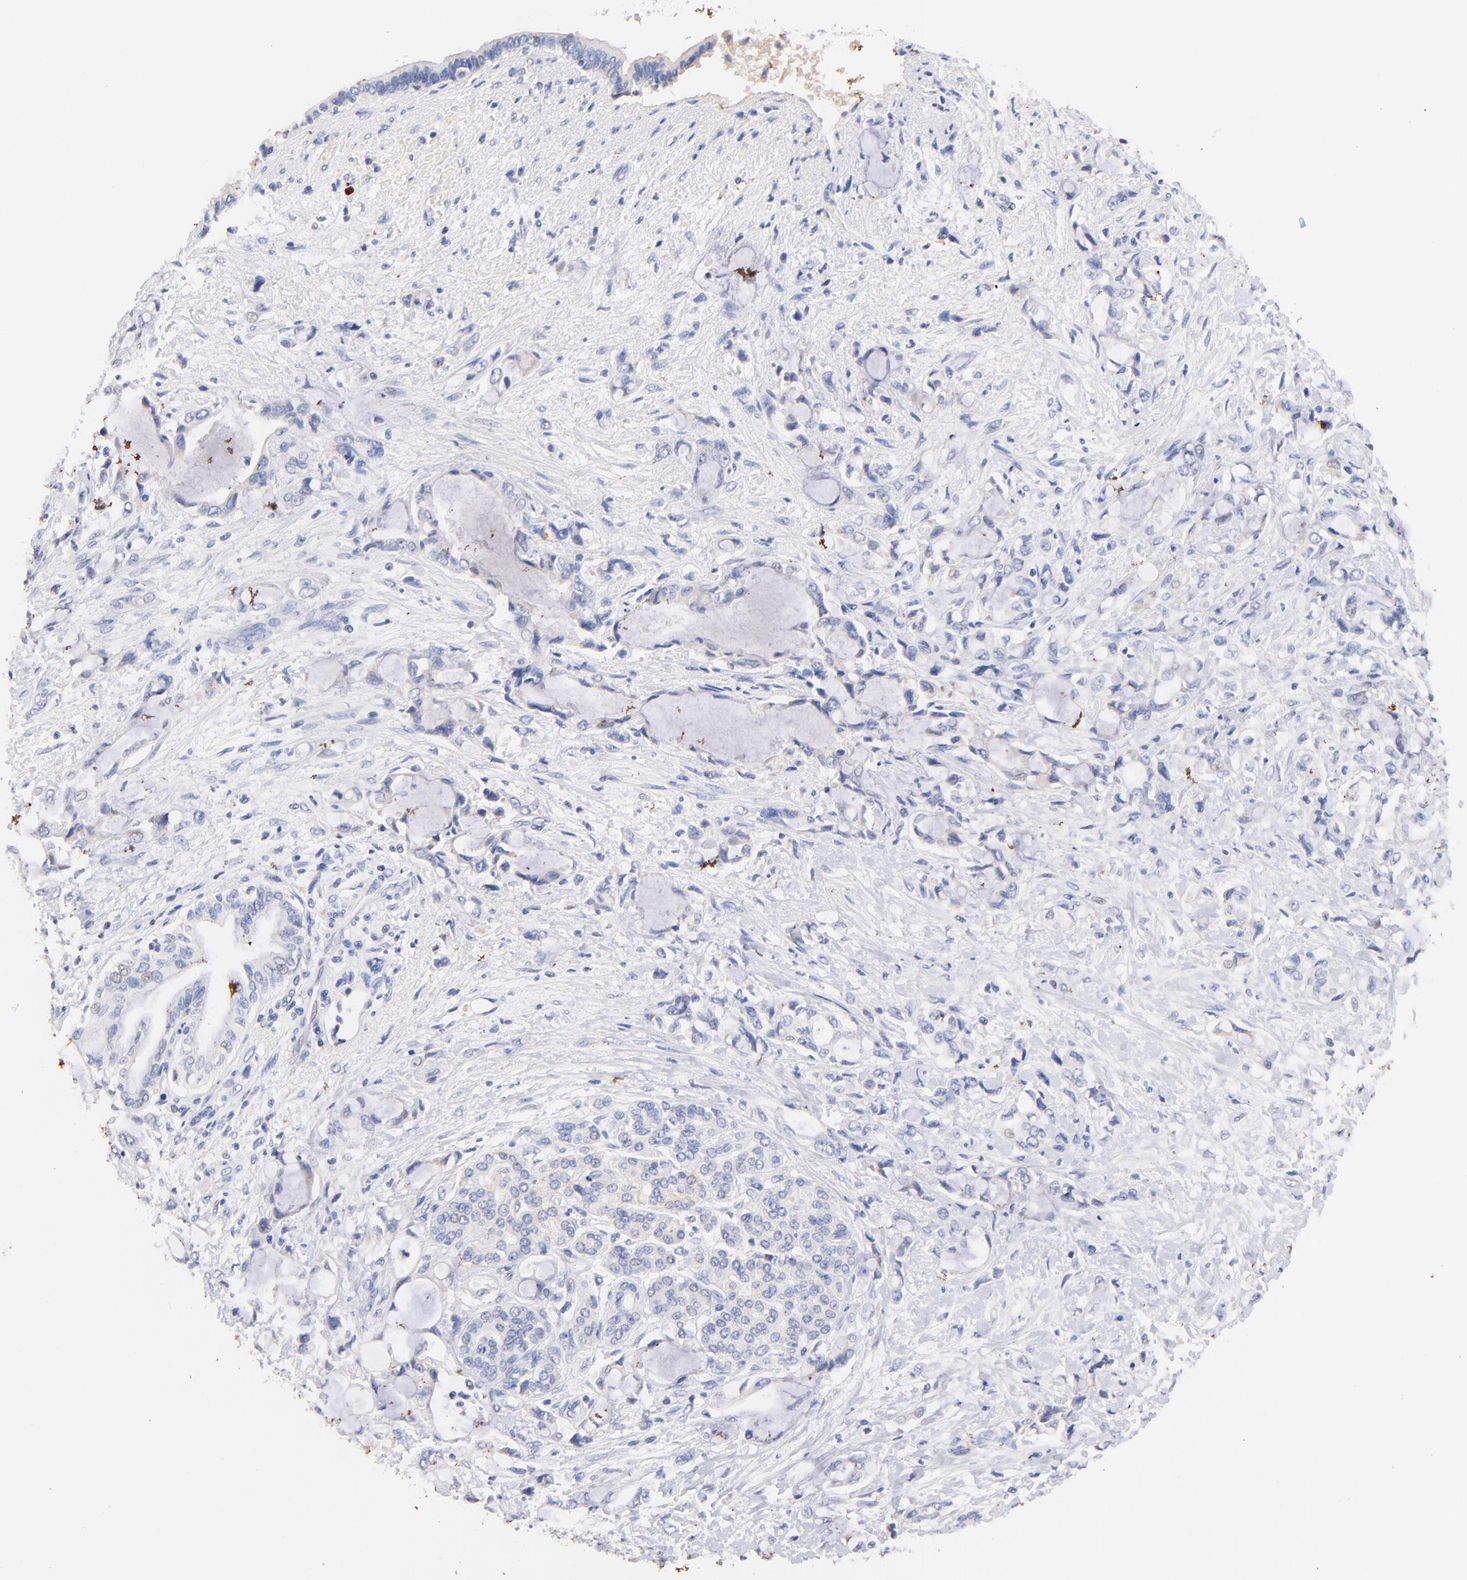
{"staining": {"intensity": "negative", "quantity": "none", "location": "none"}, "tissue": "pancreatic cancer", "cell_type": "Tumor cells", "image_type": "cancer", "snomed": [{"axis": "morphology", "description": "Adenocarcinoma, NOS"}, {"axis": "topography", "description": "Pancreas"}], "caption": "High power microscopy photomicrograph of an immunohistochemistry (IHC) image of pancreatic cancer, revealing no significant expression in tumor cells. The staining is performed using DAB (3,3'-diaminobenzidine) brown chromogen with nuclei counter-stained in using hematoxylin.", "gene": "IGLV7-43", "patient": {"sex": "female", "age": 70}}